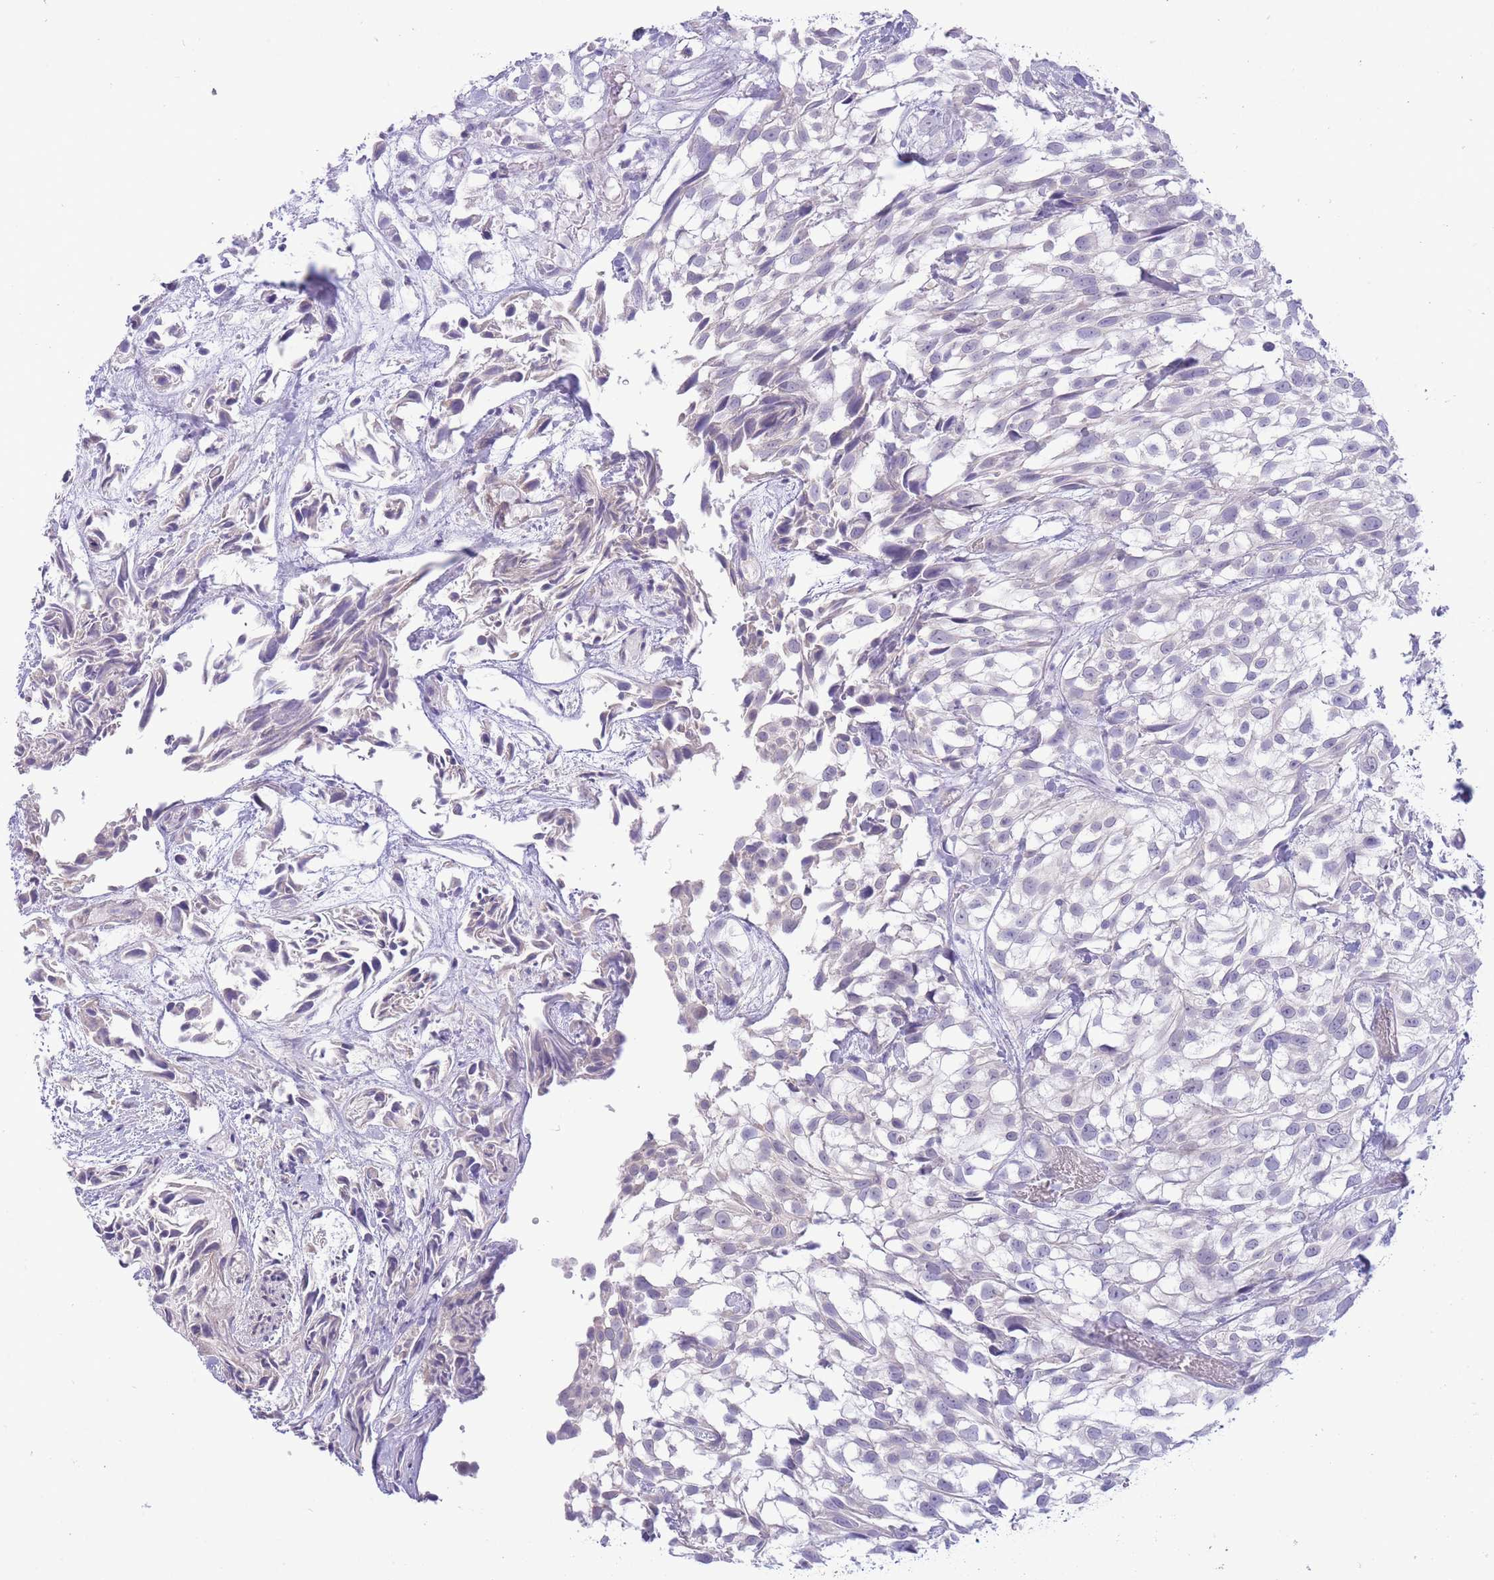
{"staining": {"intensity": "negative", "quantity": "none", "location": "none"}, "tissue": "urothelial cancer", "cell_type": "Tumor cells", "image_type": "cancer", "snomed": [{"axis": "morphology", "description": "Urothelial carcinoma, High grade"}, {"axis": "topography", "description": "Urinary bladder"}], "caption": "High magnification brightfield microscopy of urothelial carcinoma (high-grade) stained with DAB (3,3'-diaminobenzidine) (brown) and counterstained with hematoxylin (blue): tumor cells show no significant staining.", "gene": "ASAP3", "patient": {"sex": "male", "age": 56}}